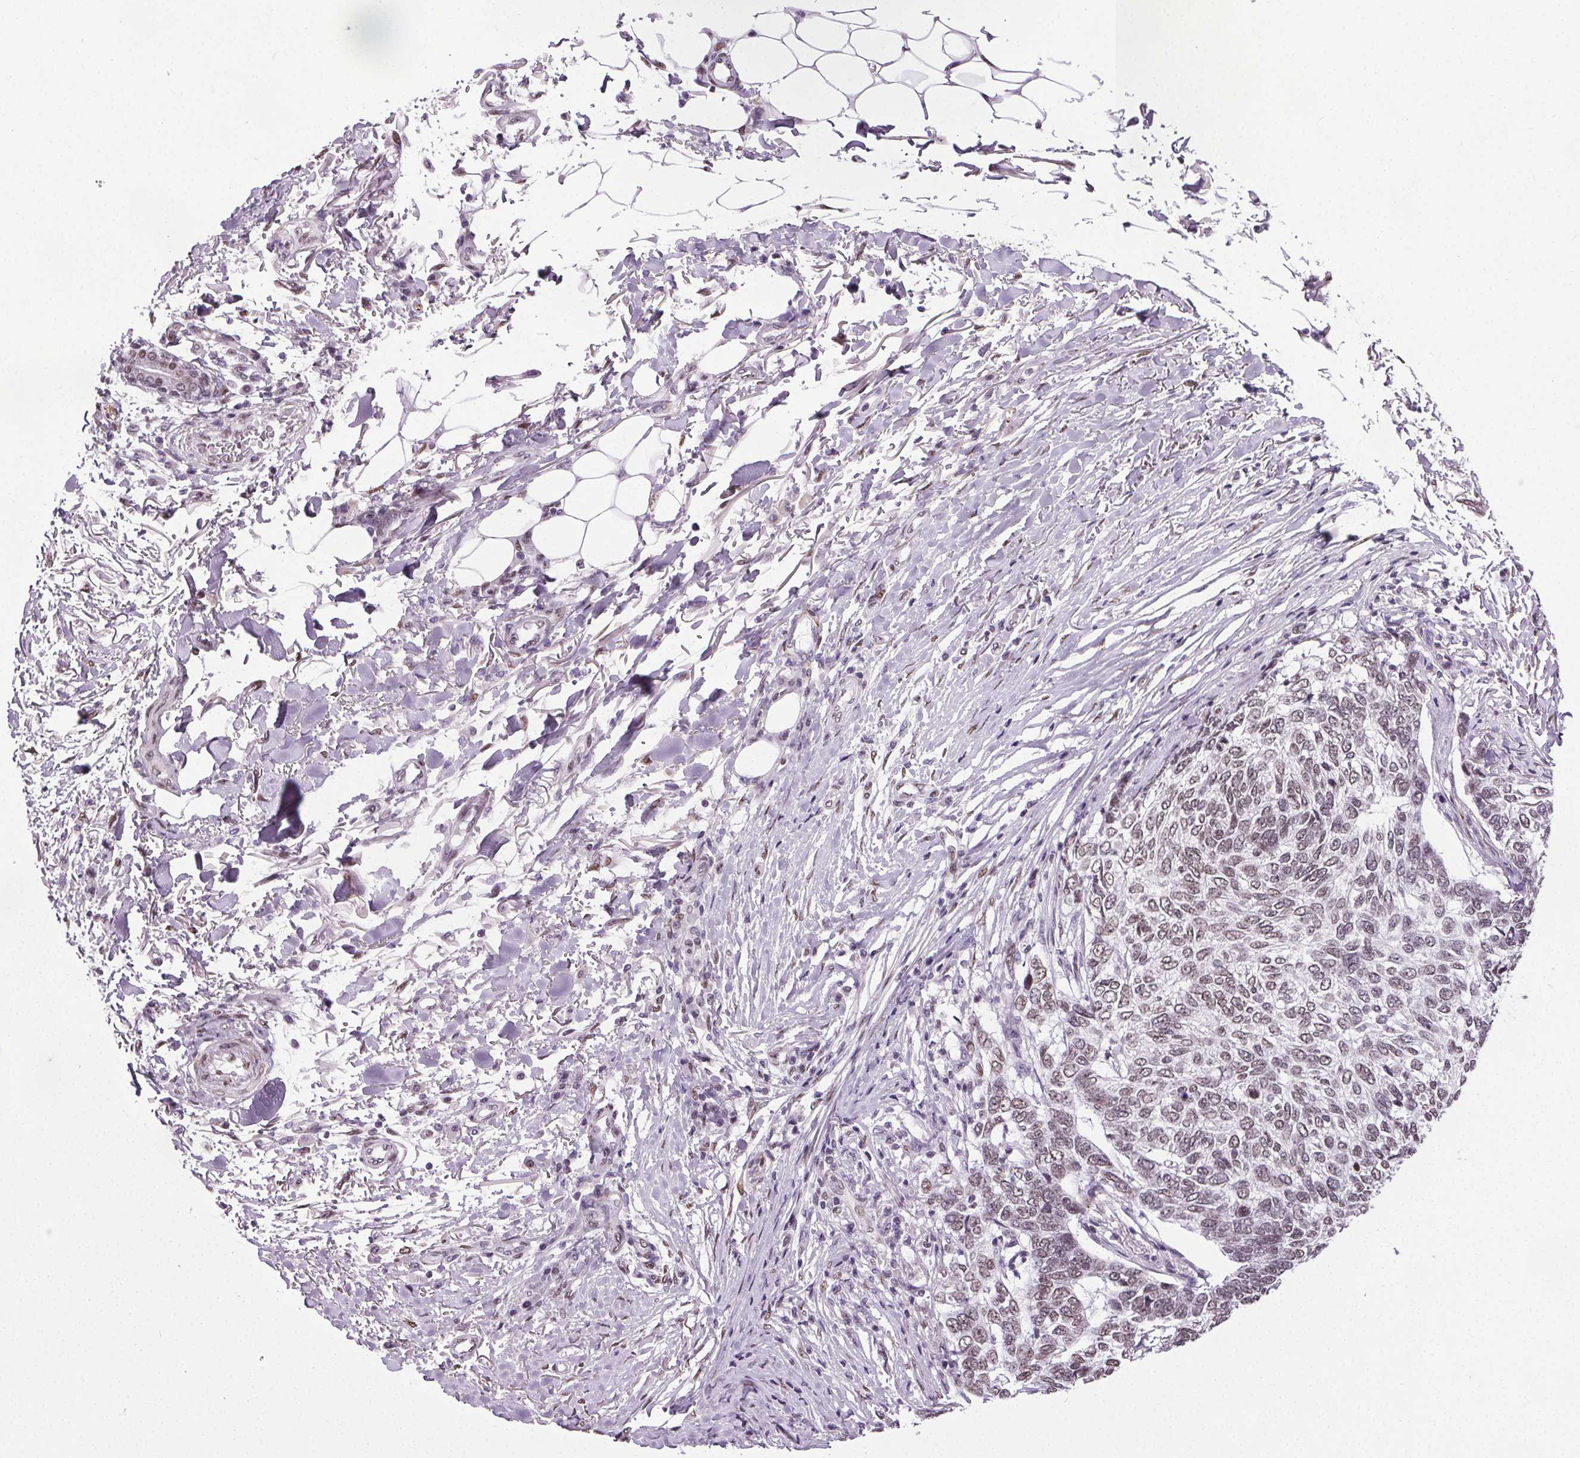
{"staining": {"intensity": "weak", "quantity": "25%-75%", "location": "nuclear"}, "tissue": "skin cancer", "cell_type": "Tumor cells", "image_type": "cancer", "snomed": [{"axis": "morphology", "description": "Basal cell carcinoma"}, {"axis": "topography", "description": "Skin"}], "caption": "Protein staining reveals weak nuclear staining in about 25%-75% of tumor cells in skin cancer. (Brightfield microscopy of DAB IHC at high magnification).", "gene": "GP6", "patient": {"sex": "female", "age": 65}}